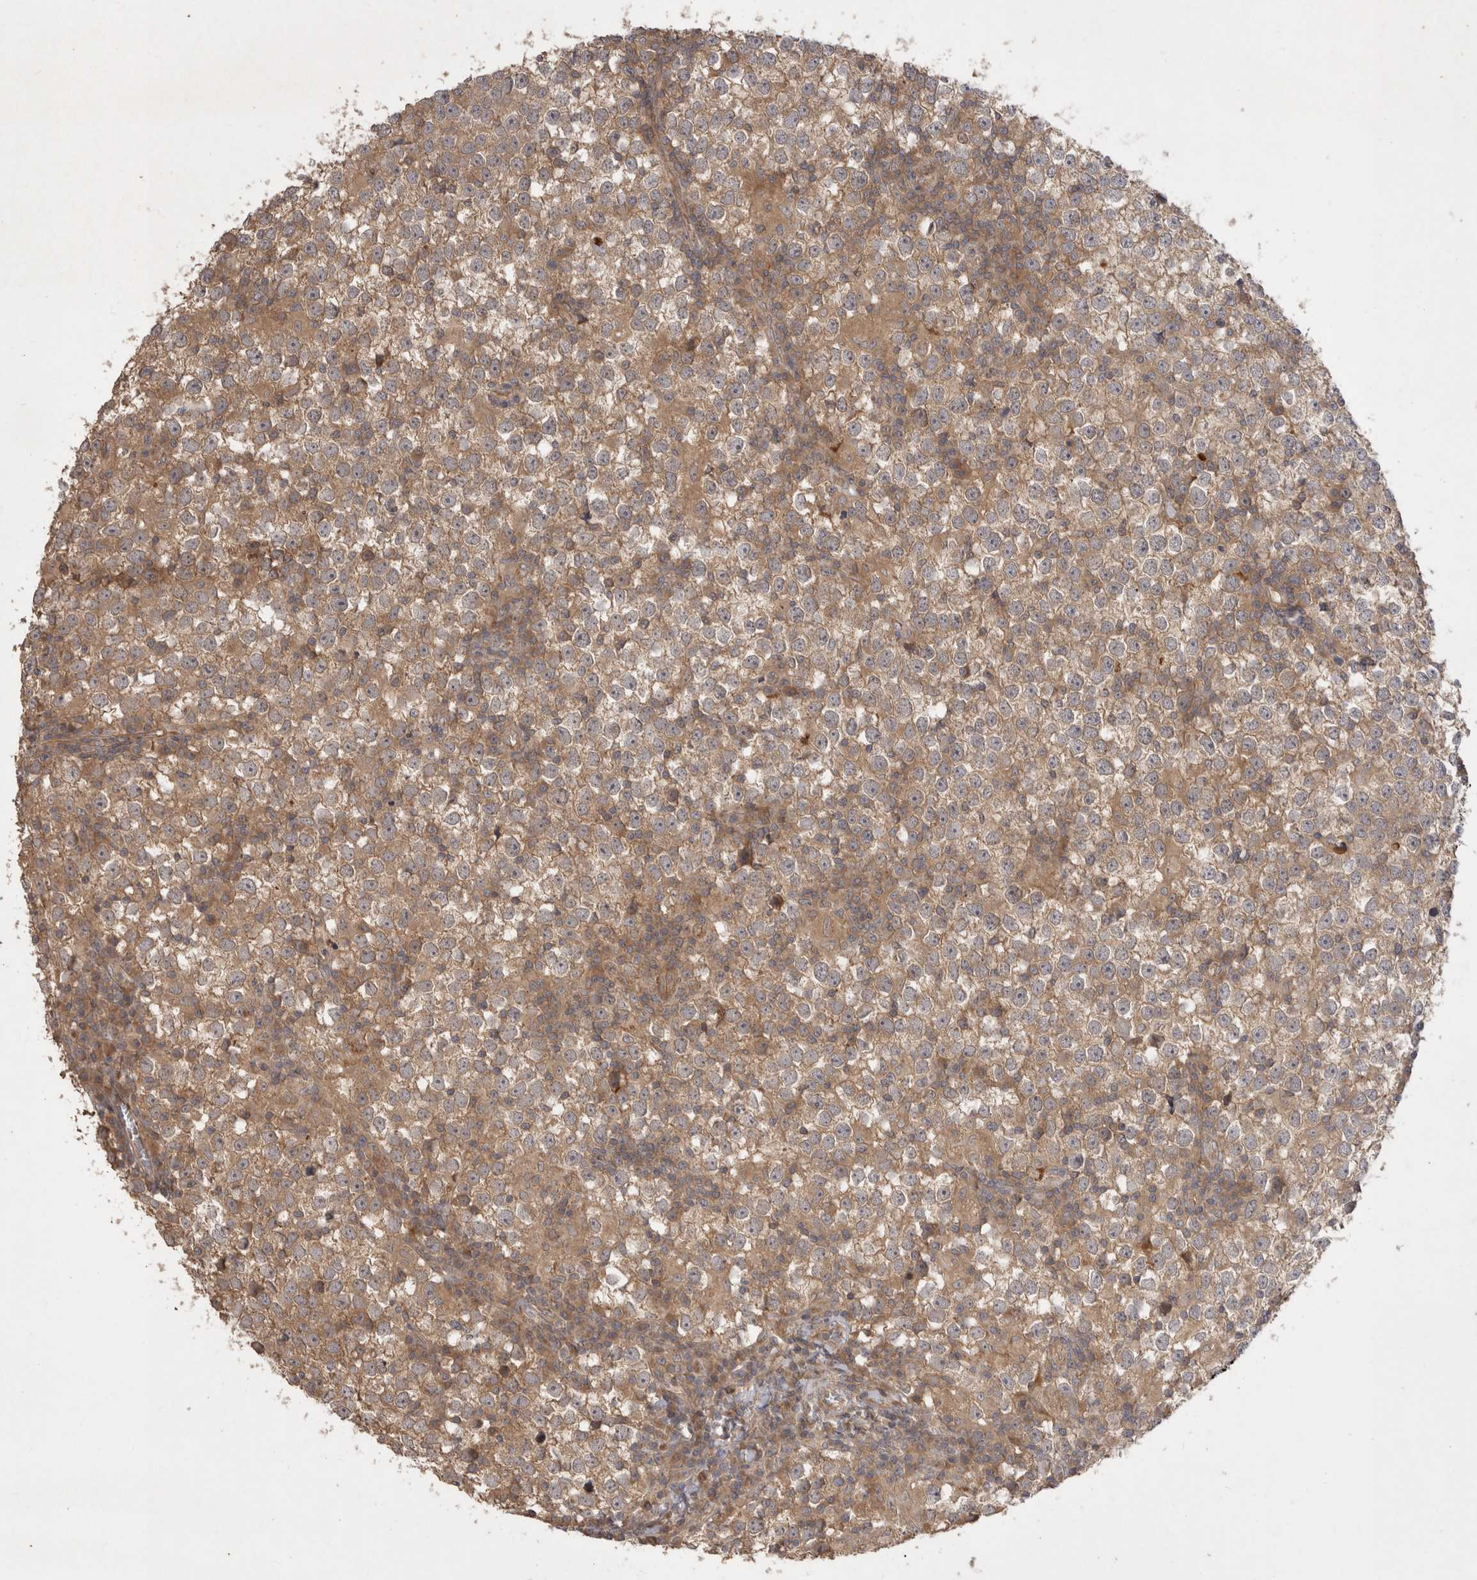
{"staining": {"intensity": "weak", "quantity": ">75%", "location": "cytoplasmic/membranous"}, "tissue": "testis cancer", "cell_type": "Tumor cells", "image_type": "cancer", "snomed": [{"axis": "morphology", "description": "Seminoma, NOS"}, {"axis": "topography", "description": "Testis"}], "caption": "Immunohistochemical staining of human seminoma (testis) displays weak cytoplasmic/membranous protein expression in about >75% of tumor cells.", "gene": "PPP1R42", "patient": {"sex": "male", "age": 65}}